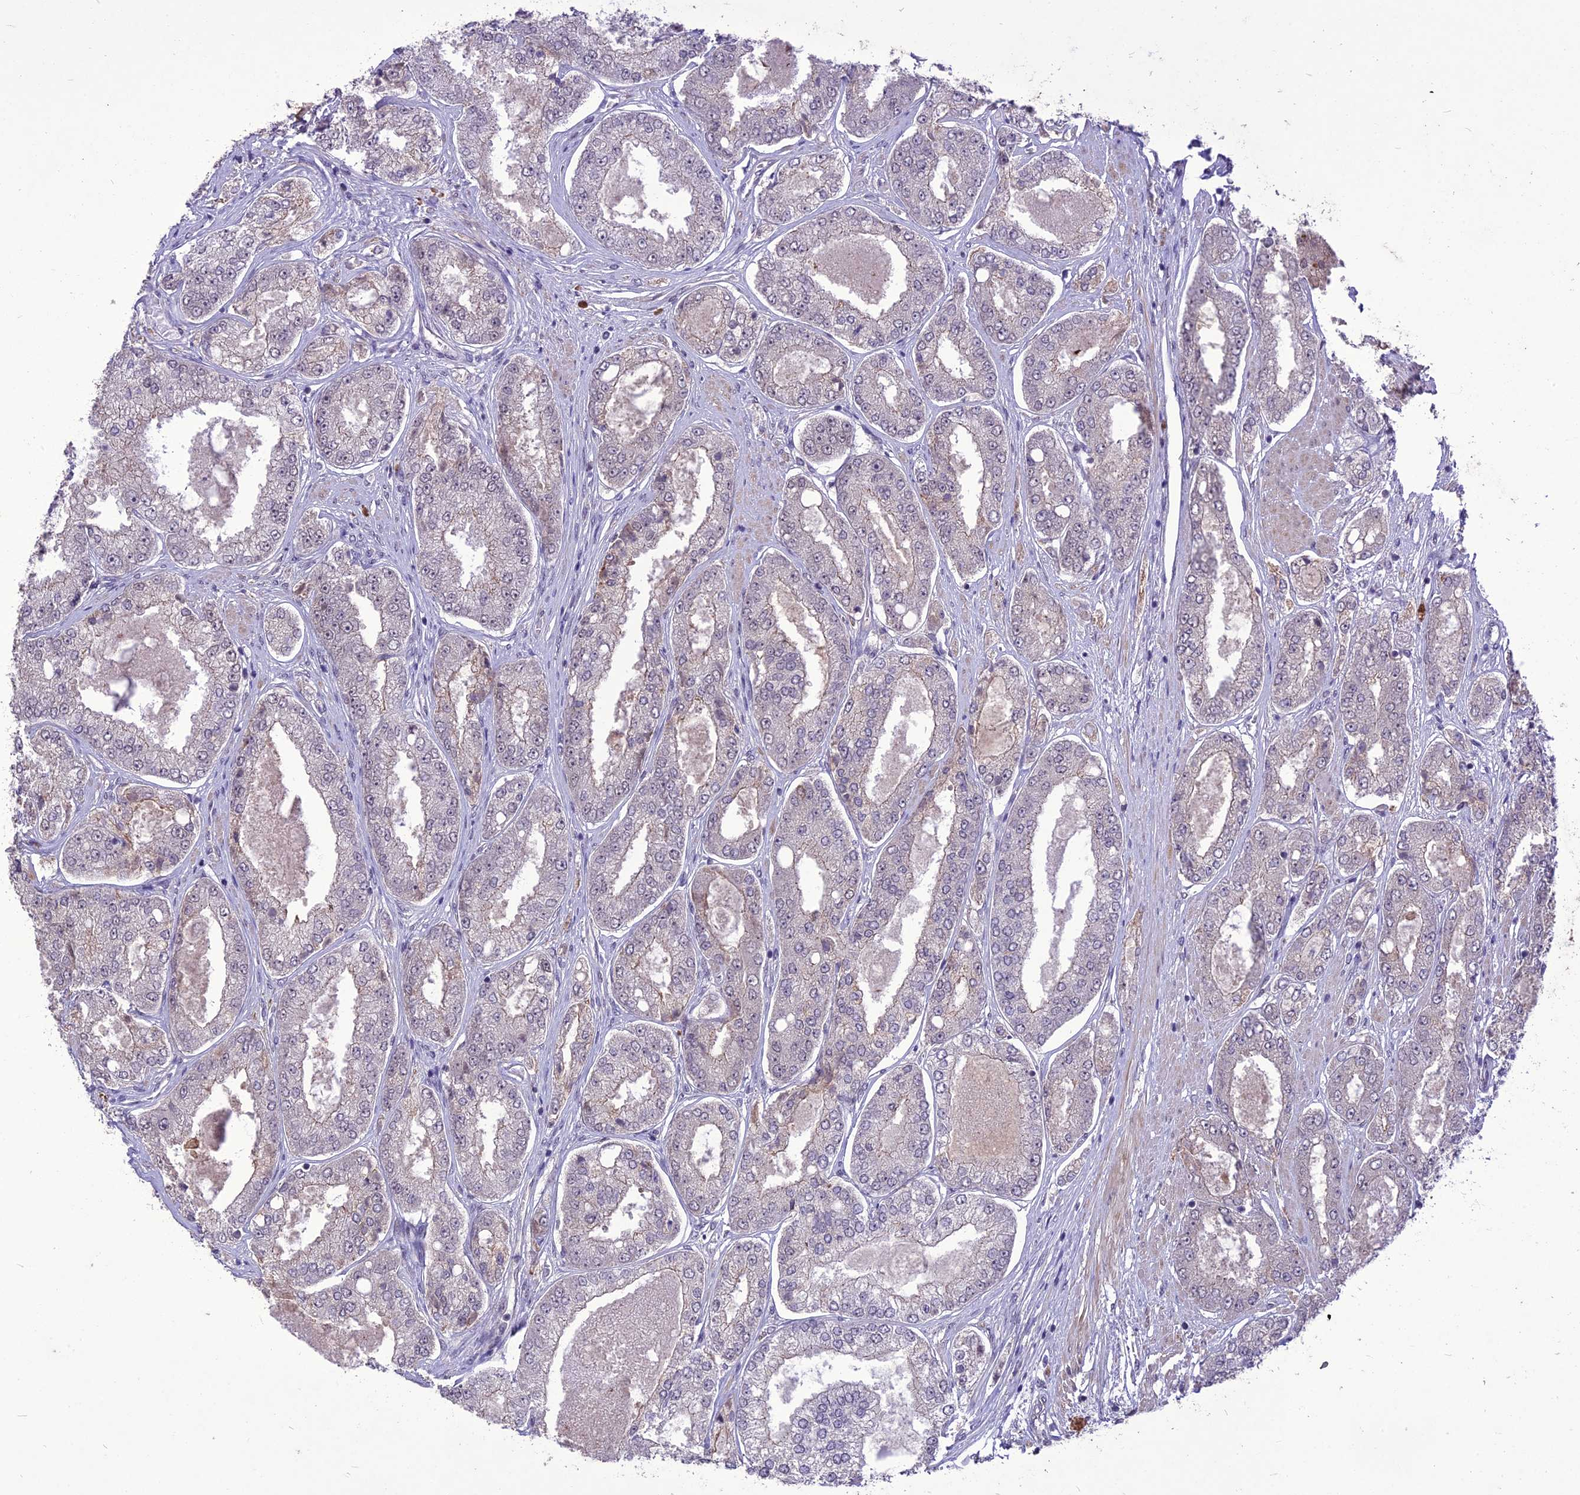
{"staining": {"intensity": "negative", "quantity": "none", "location": "none"}, "tissue": "prostate cancer", "cell_type": "Tumor cells", "image_type": "cancer", "snomed": [{"axis": "morphology", "description": "Adenocarcinoma, High grade"}, {"axis": "topography", "description": "Prostate"}], "caption": "Immunohistochemistry of human prostate cancer shows no staining in tumor cells.", "gene": "DIS3", "patient": {"sex": "male", "age": 71}}